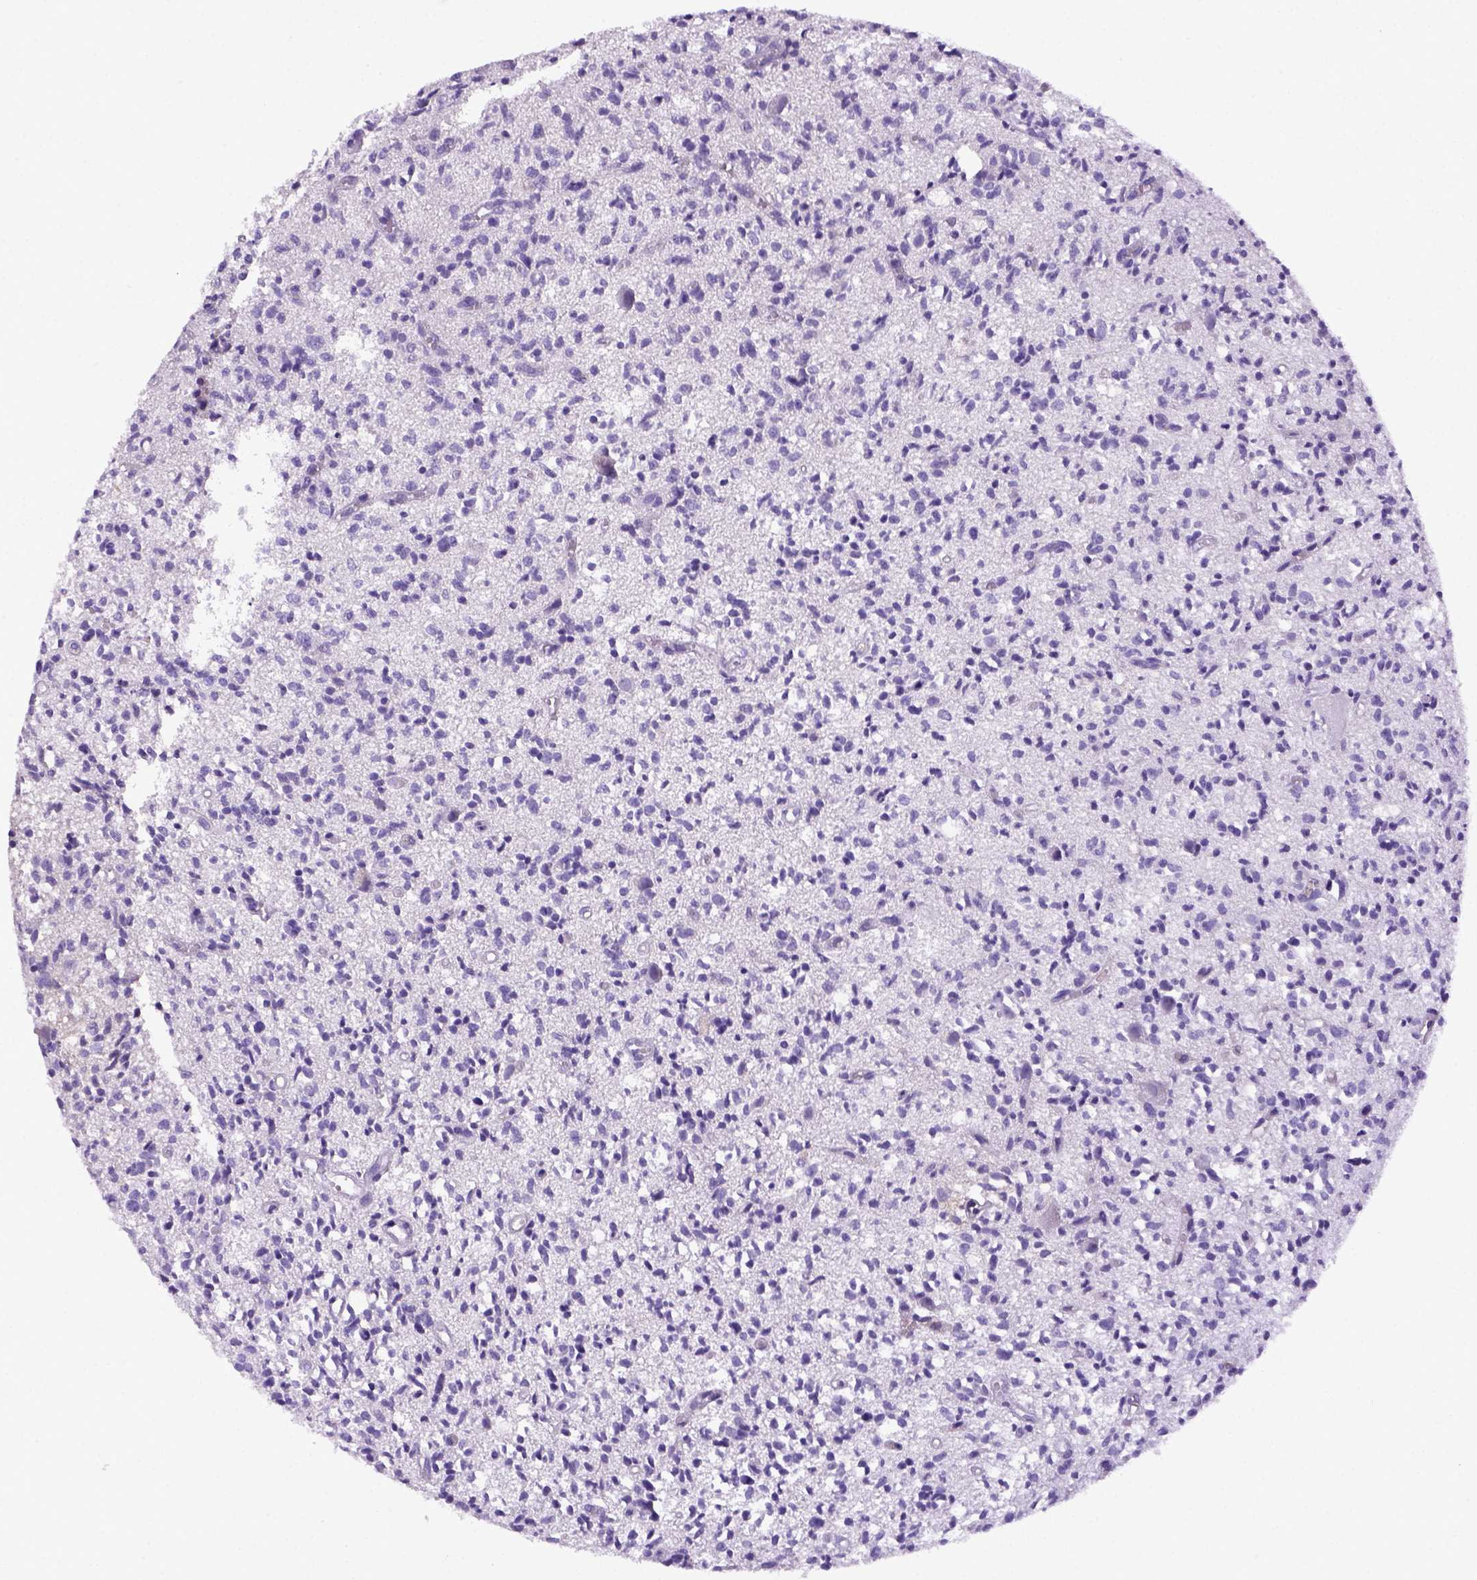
{"staining": {"intensity": "negative", "quantity": "none", "location": "none"}, "tissue": "glioma", "cell_type": "Tumor cells", "image_type": "cancer", "snomed": [{"axis": "morphology", "description": "Glioma, malignant, Low grade"}, {"axis": "topography", "description": "Brain"}], "caption": "DAB immunohistochemical staining of low-grade glioma (malignant) reveals no significant staining in tumor cells. Nuclei are stained in blue.", "gene": "ITIH4", "patient": {"sex": "male", "age": 64}}